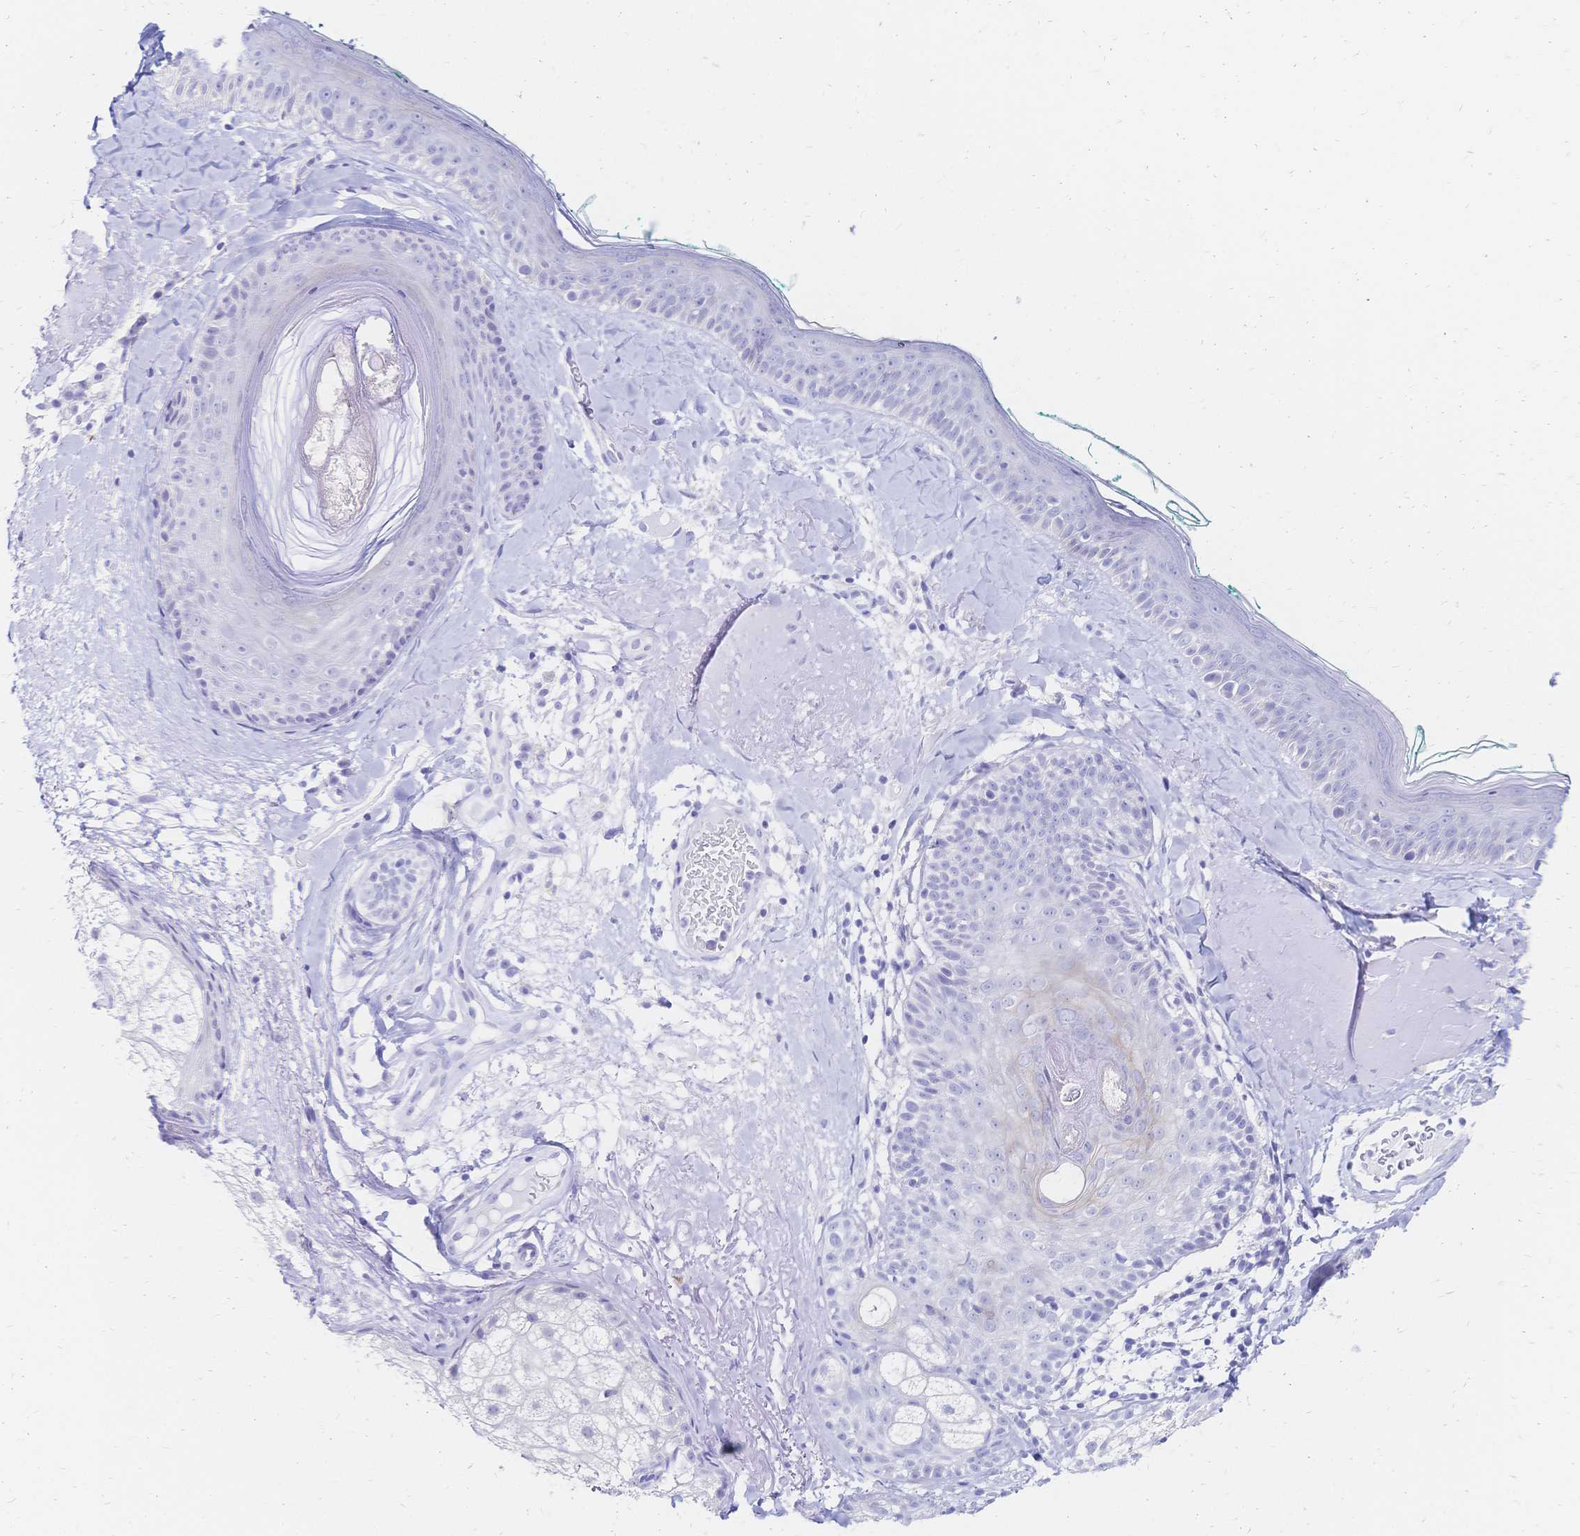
{"staining": {"intensity": "negative", "quantity": "none", "location": "none"}, "tissue": "skin", "cell_type": "Fibroblasts", "image_type": "normal", "snomed": [{"axis": "morphology", "description": "Normal tissue, NOS"}, {"axis": "topography", "description": "Skin"}], "caption": "Immunohistochemistry image of benign skin: human skin stained with DAB reveals no significant protein positivity in fibroblasts.", "gene": "SLC5A1", "patient": {"sex": "male", "age": 73}}